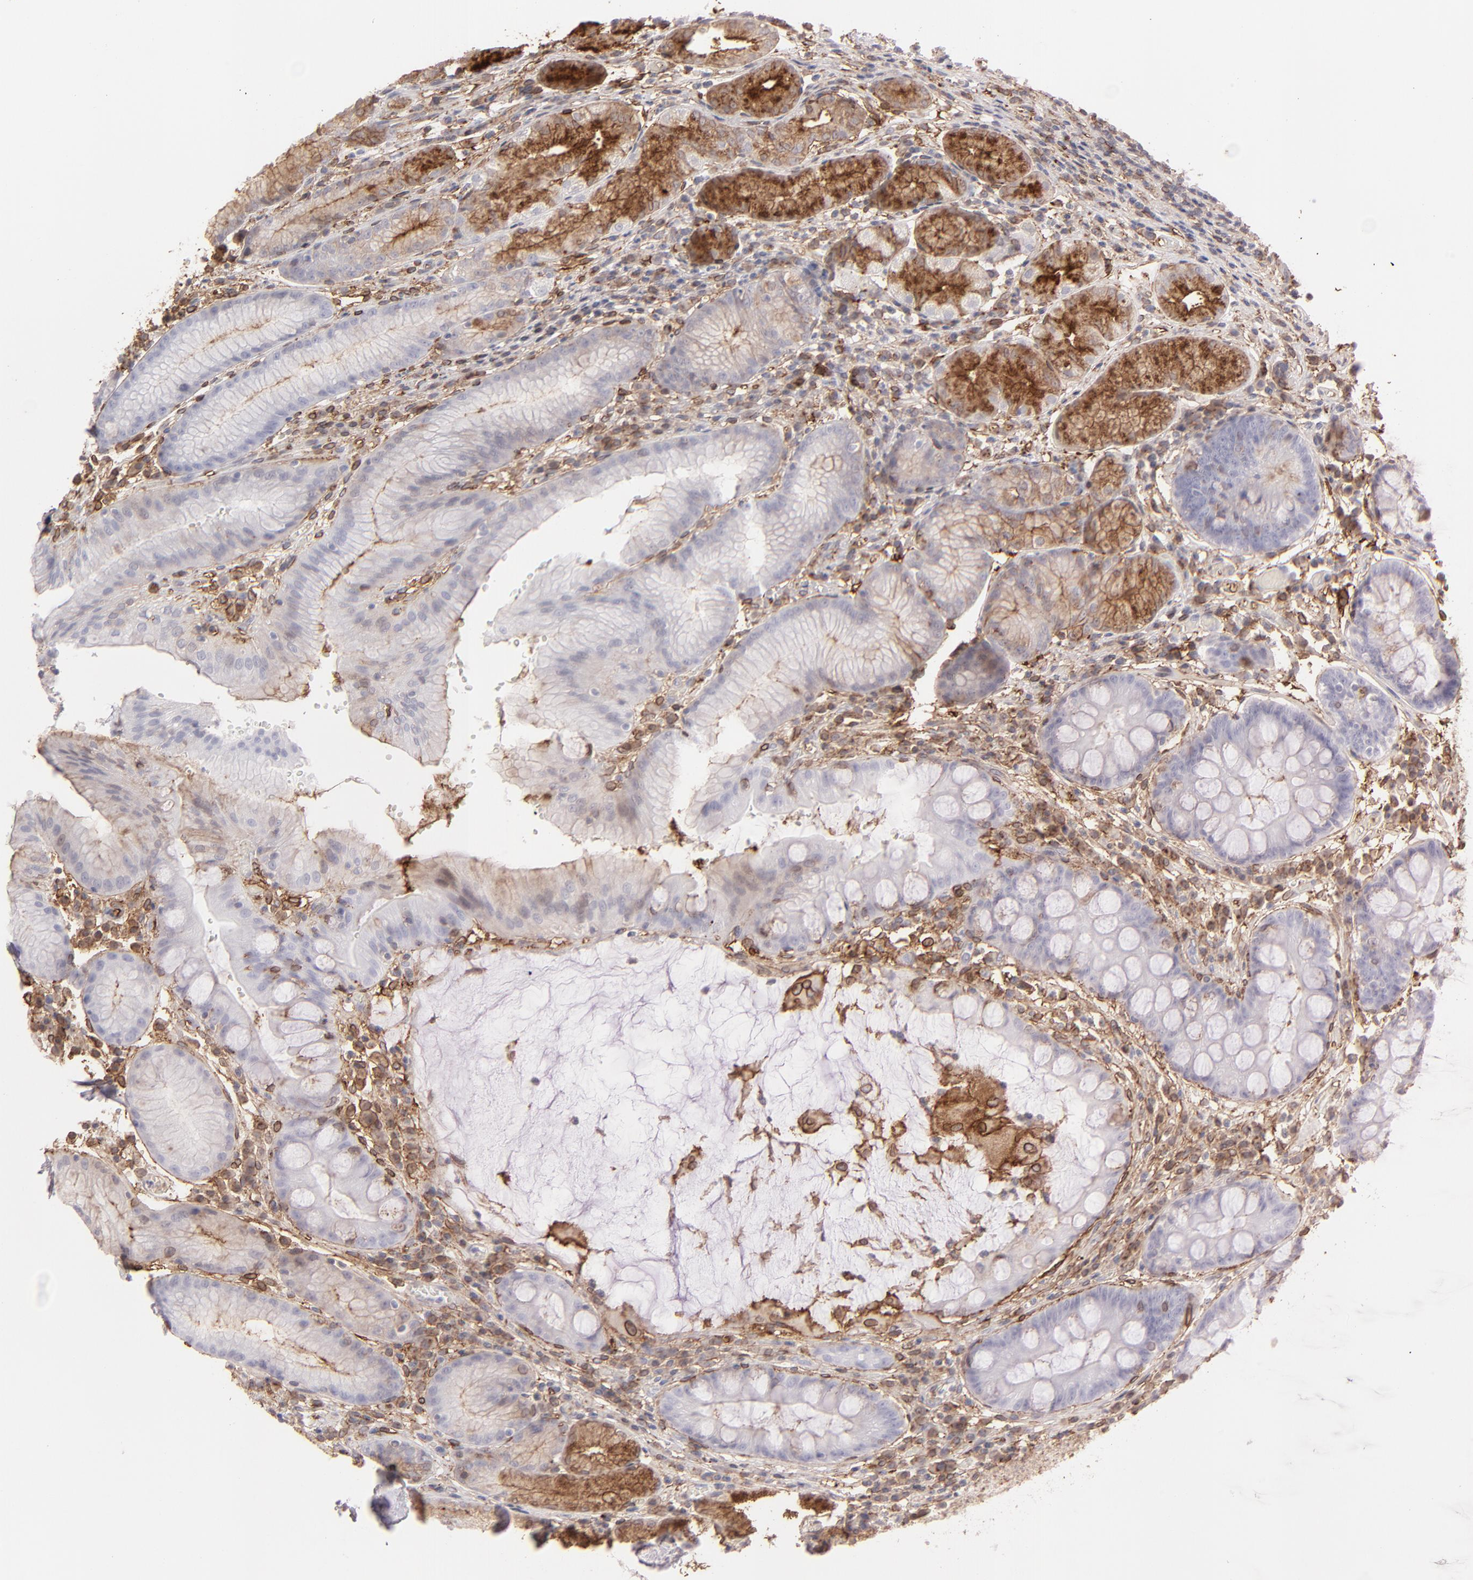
{"staining": {"intensity": "weak", "quantity": "25%-75%", "location": "cytoplasmic/membranous"}, "tissue": "stomach", "cell_type": "Glandular cells", "image_type": "normal", "snomed": [{"axis": "morphology", "description": "Normal tissue, NOS"}, {"axis": "morphology", "description": "Inflammation, NOS"}, {"axis": "topography", "description": "Stomach, lower"}], "caption": "Protein staining of normal stomach reveals weak cytoplasmic/membranous expression in about 25%-75% of glandular cells. The staining was performed using DAB, with brown indicating positive protein expression. Nuclei are stained blue with hematoxylin.", "gene": "ANXA5", "patient": {"sex": "male", "age": 59}}